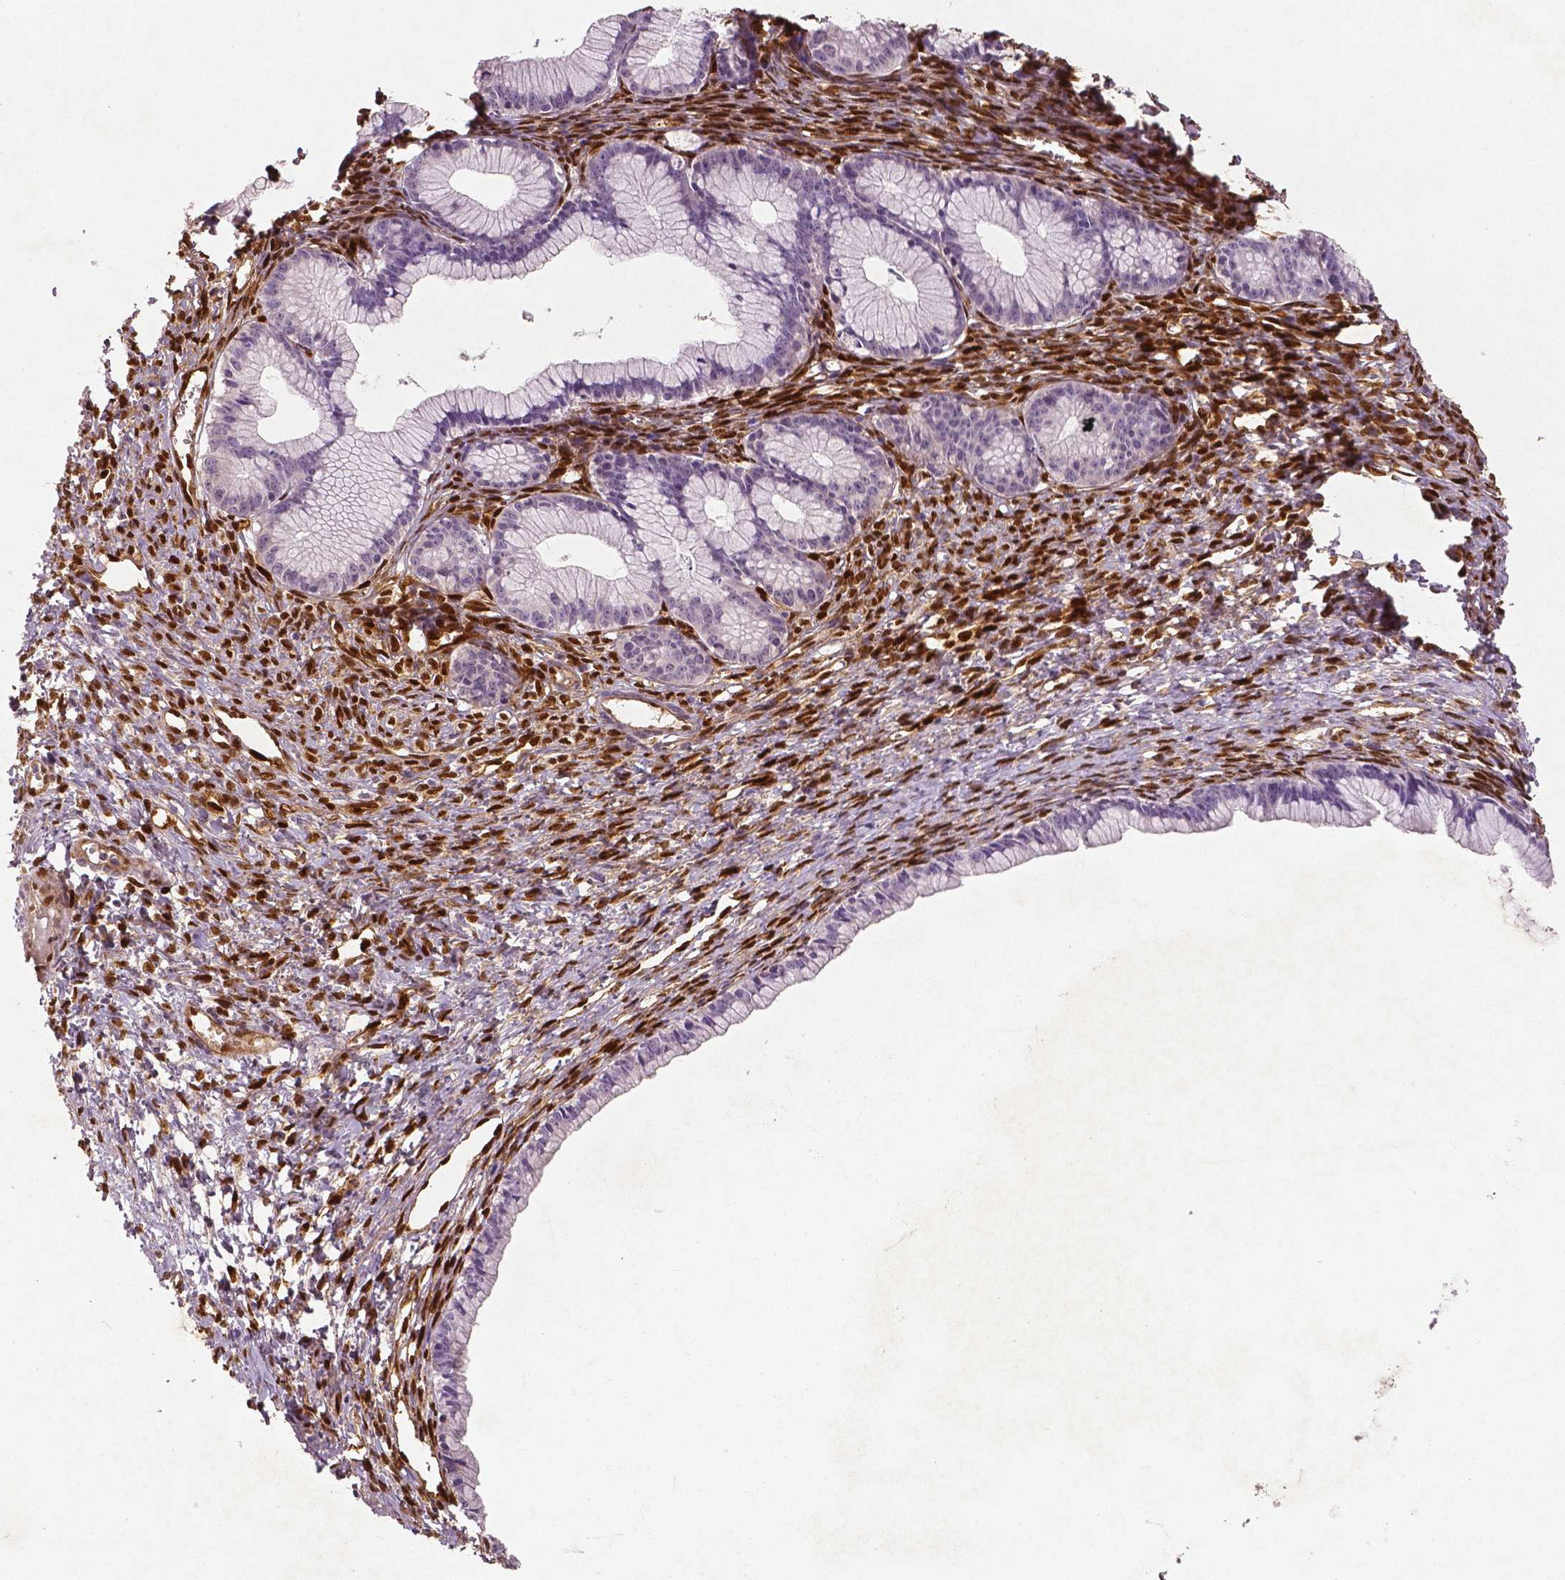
{"staining": {"intensity": "negative", "quantity": "none", "location": "none"}, "tissue": "ovarian cancer", "cell_type": "Tumor cells", "image_type": "cancer", "snomed": [{"axis": "morphology", "description": "Cystadenocarcinoma, mucinous, NOS"}, {"axis": "topography", "description": "Ovary"}], "caption": "The photomicrograph demonstrates no significant expression in tumor cells of ovarian cancer.", "gene": "WWTR1", "patient": {"sex": "female", "age": 41}}